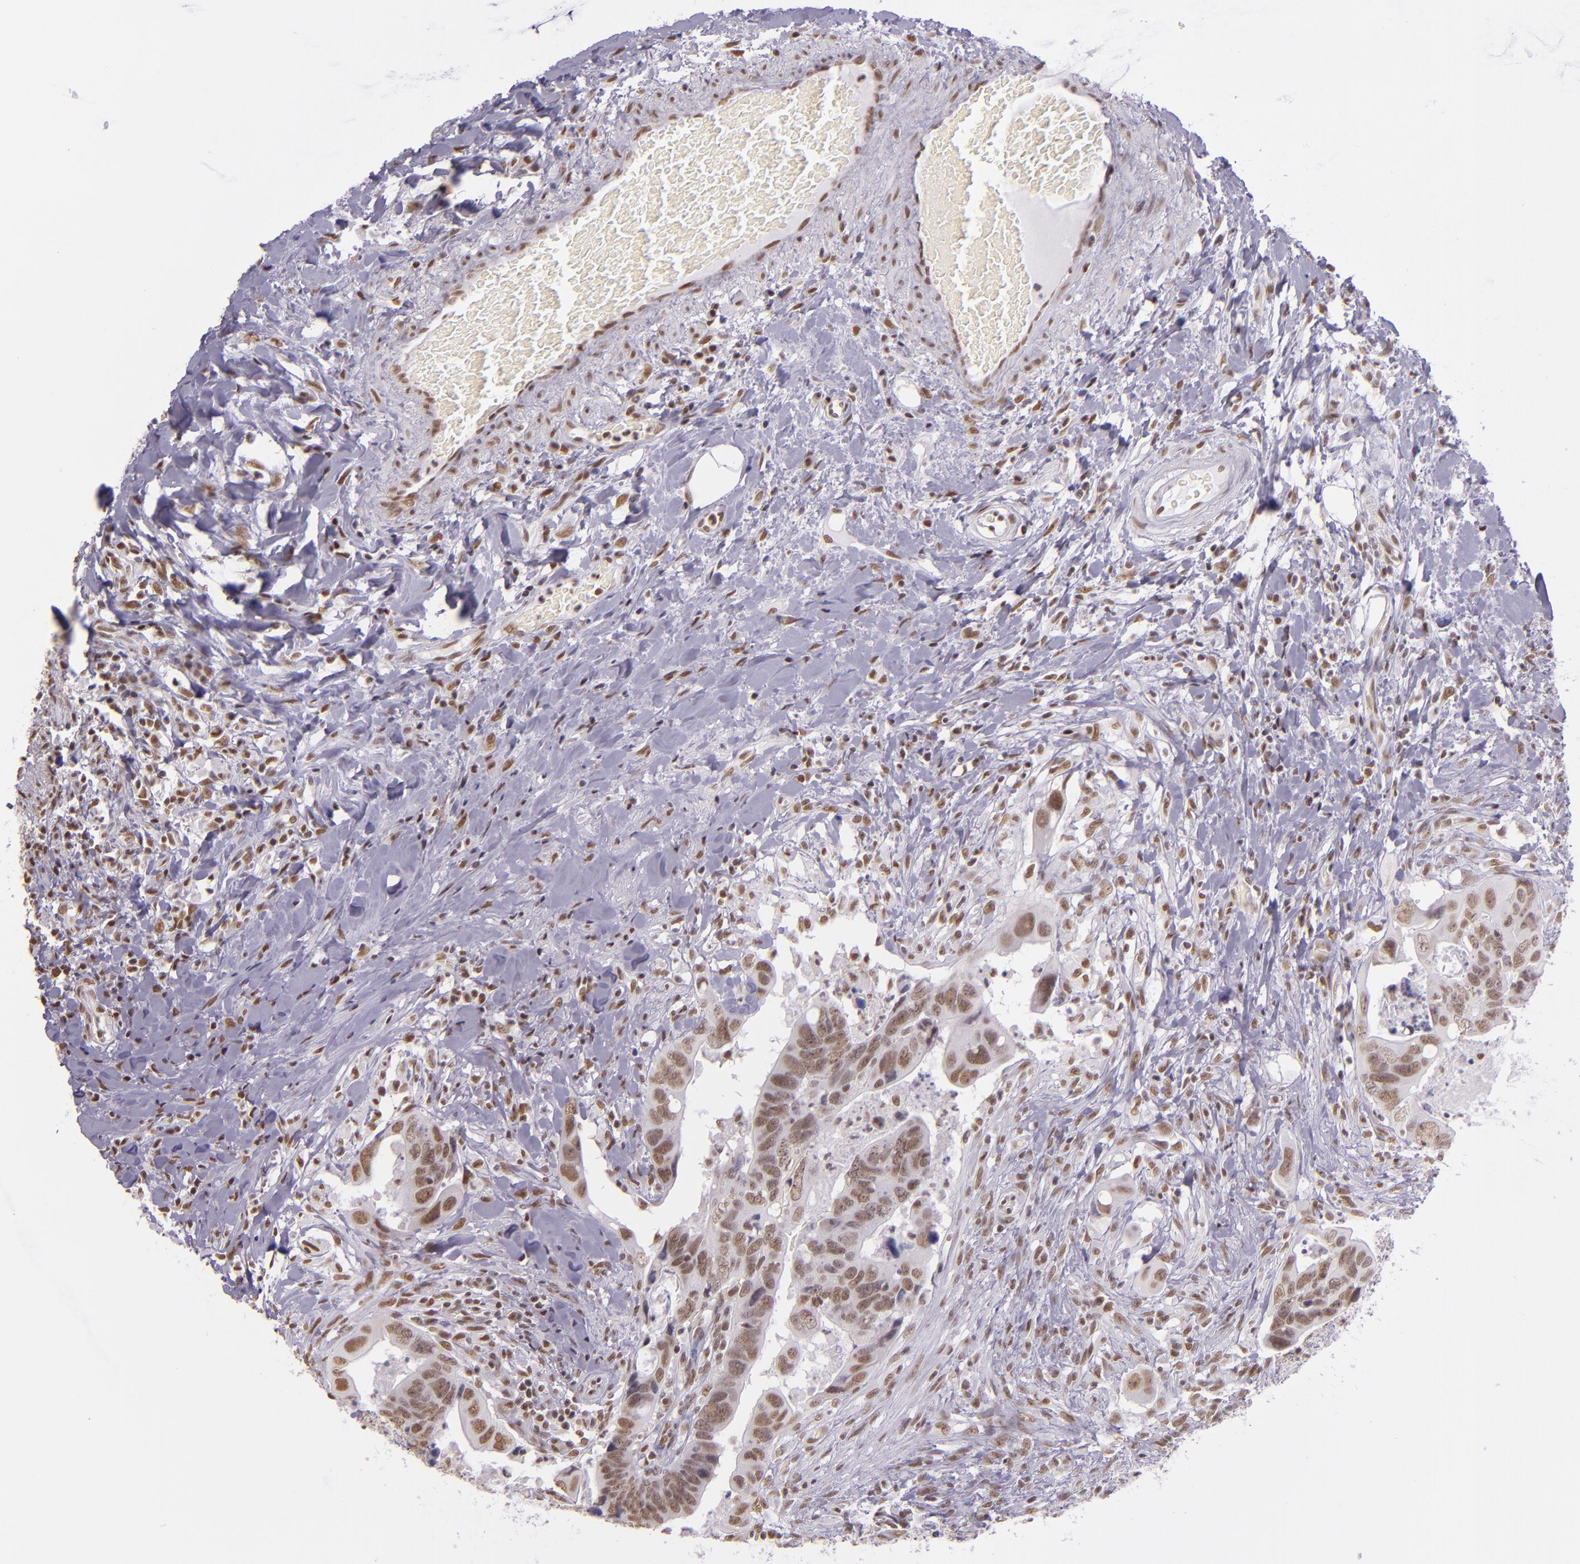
{"staining": {"intensity": "weak", "quantity": ">75%", "location": "nuclear"}, "tissue": "colorectal cancer", "cell_type": "Tumor cells", "image_type": "cancer", "snomed": [{"axis": "morphology", "description": "Adenocarcinoma, NOS"}, {"axis": "topography", "description": "Rectum"}], "caption": "About >75% of tumor cells in colorectal adenocarcinoma show weak nuclear protein expression as visualized by brown immunohistochemical staining.", "gene": "USF1", "patient": {"sex": "male", "age": 53}}